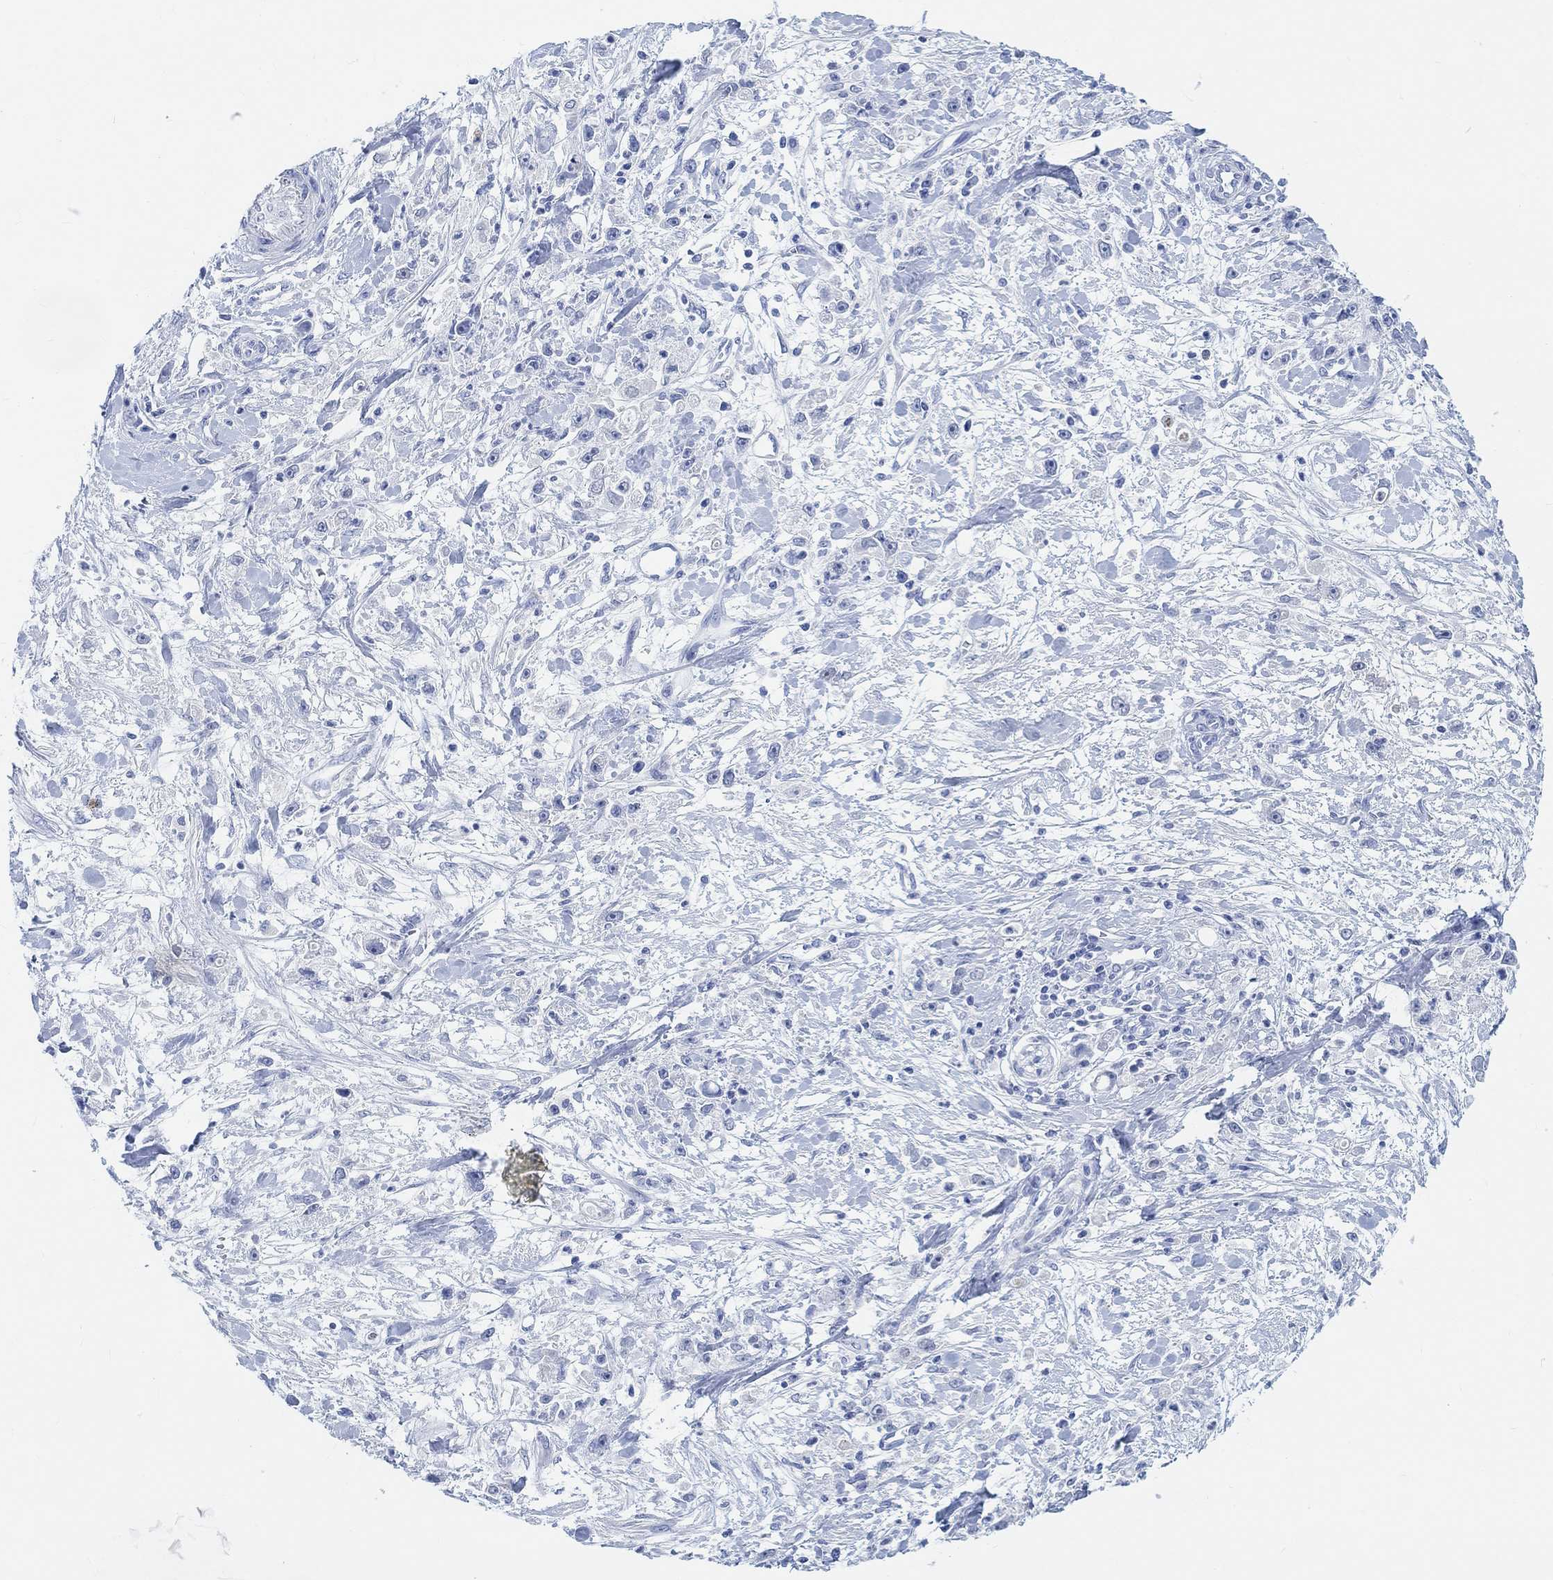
{"staining": {"intensity": "negative", "quantity": "none", "location": "none"}, "tissue": "stomach cancer", "cell_type": "Tumor cells", "image_type": "cancer", "snomed": [{"axis": "morphology", "description": "Adenocarcinoma, NOS"}, {"axis": "topography", "description": "Stomach"}], "caption": "An immunohistochemistry (IHC) photomicrograph of stomach cancer (adenocarcinoma) is shown. There is no staining in tumor cells of stomach cancer (adenocarcinoma).", "gene": "ENO4", "patient": {"sex": "female", "age": 59}}